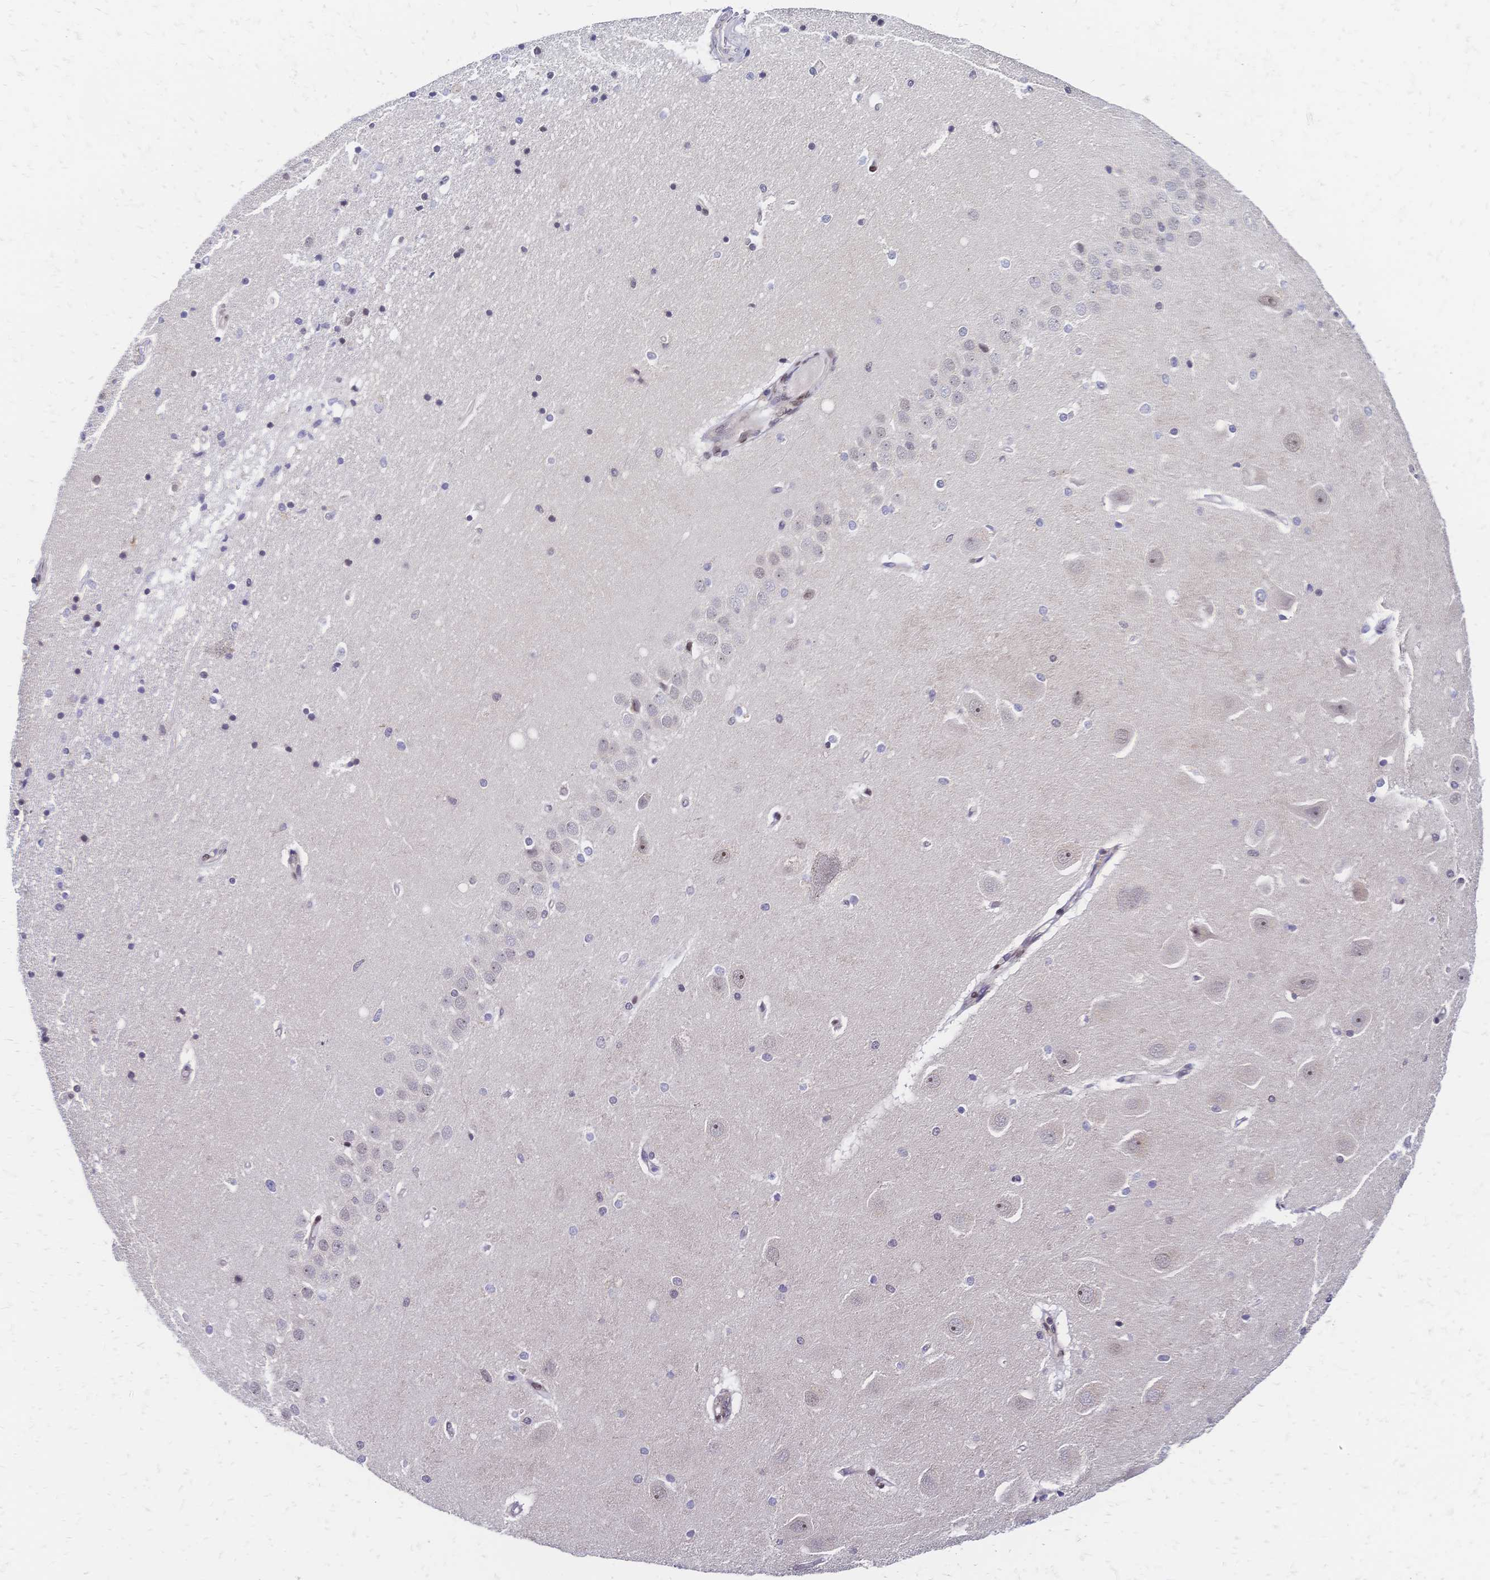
{"staining": {"intensity": "negative", "quantity": "none", "location": "none"}, "tissue": "hippocampus", "cell_type": "Glial cells", "image_type": "normal", "snomed": [{"axis": "morphology", "description": "Normal tissue, NOS"}, {"axis": "topography", "description": "Hippocampus"}], "caption": "This is an immunohistochemistry (IHC) image of unremarkable hippocampus. There is no staining in glial cells.", "gene": "CBX7", "patient": {"sex": "male", "age": 63}}